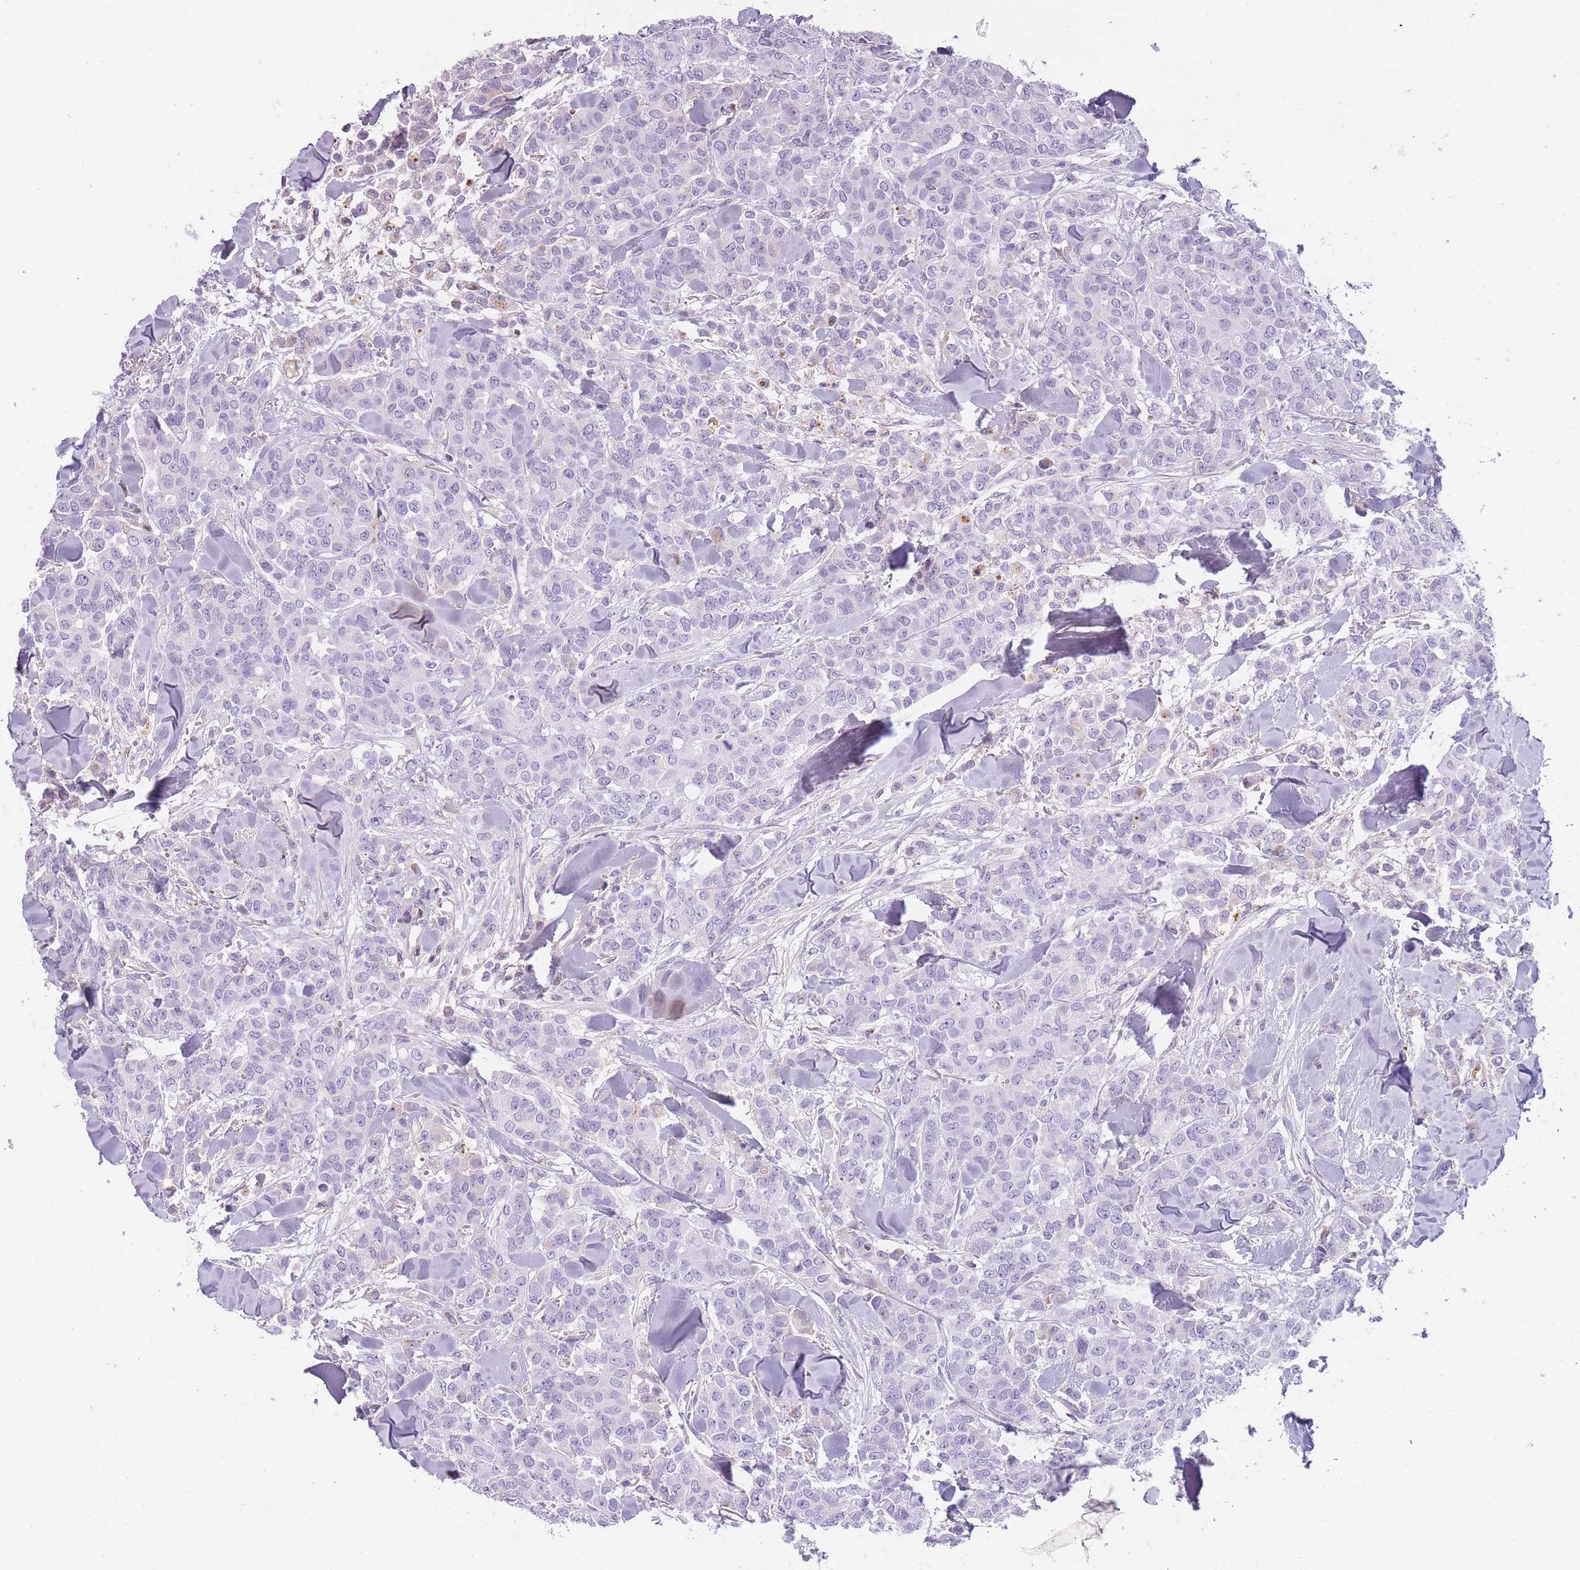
{"staining": {"intensity": "negative", "quantity": "none", "location": "none"}, "tissue": "breast cancer", "cell_type": "Tumor cells", "image_type": "cancer", "snomed": [{"axis": "morphology", "description": "Lobular carcinoma"}, {"axis": "topography", "description": "Breast"}], "caption": "This is an immunohistochemistry image of lobular carcinoma (breast). There is no expression in tumor cells.", "gene": "GNAT1", "patient": {"sex": "female", "age": 91}}